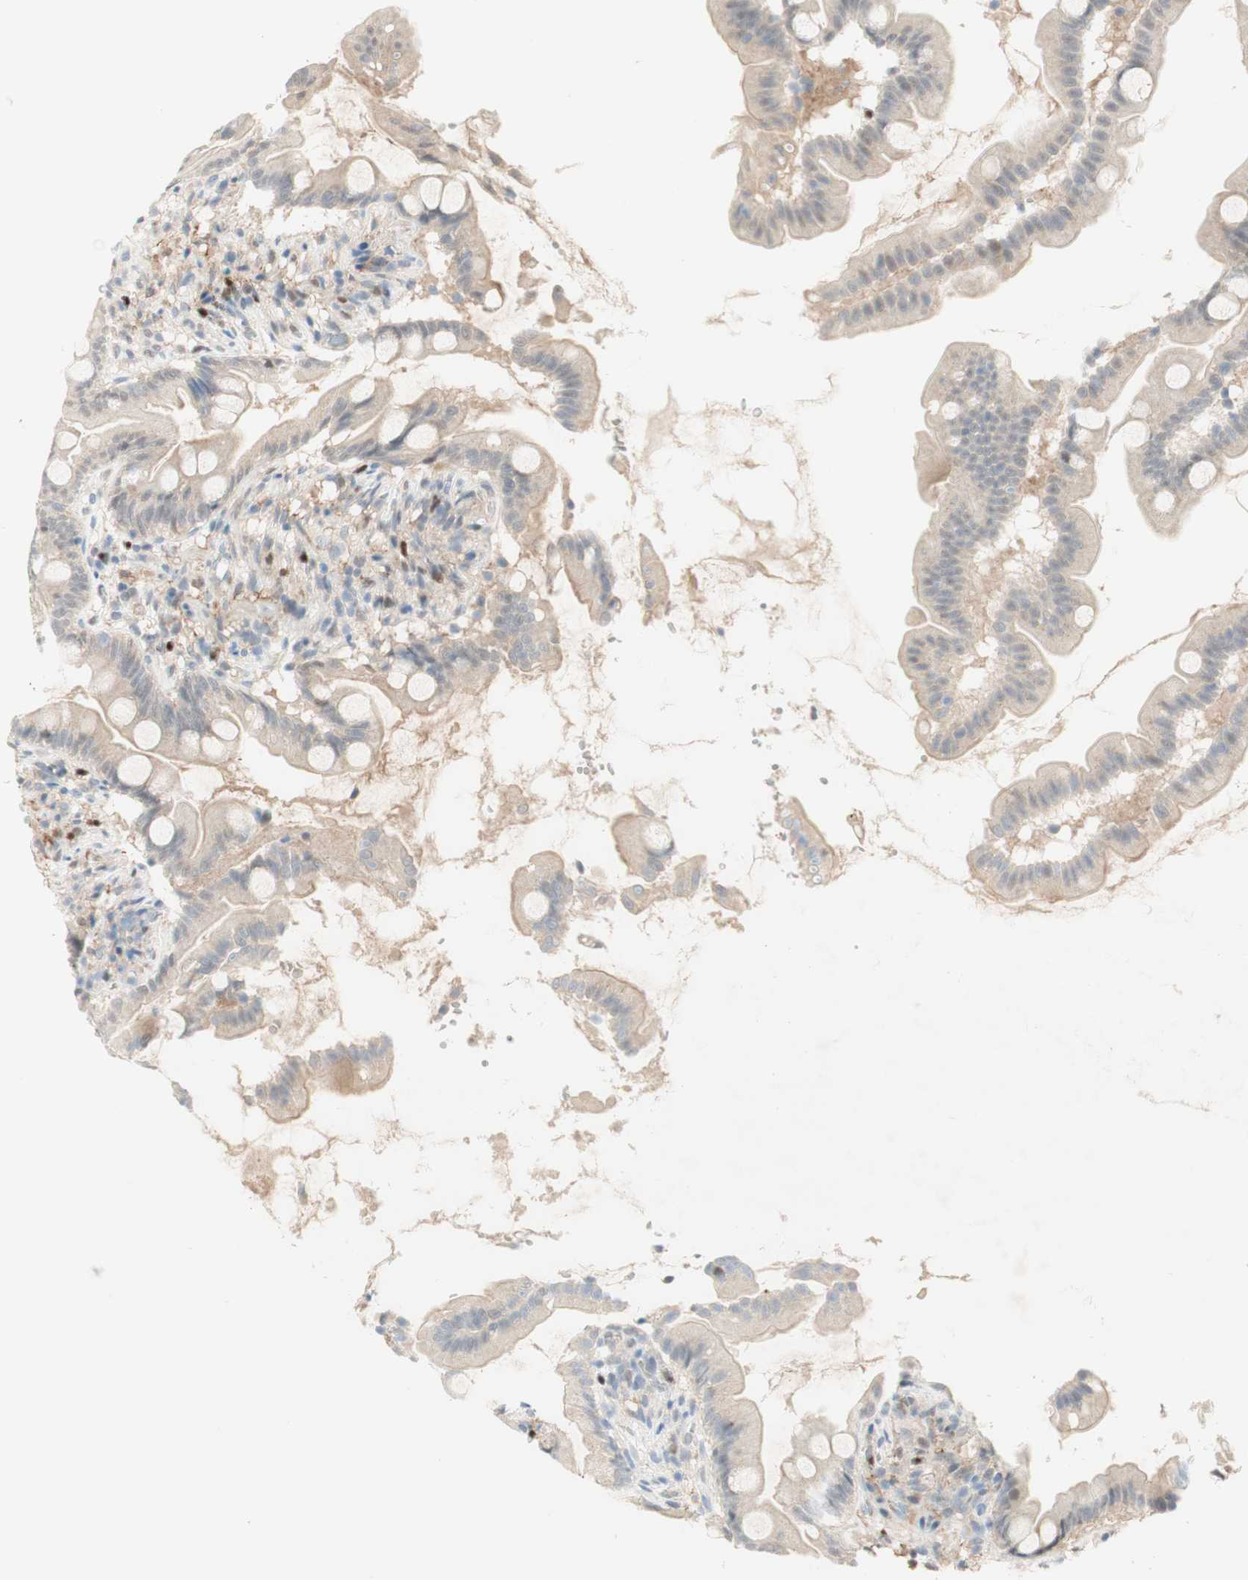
{"staining": {"intensity": "weak", "quantity": "25%-75%", "location": "nuclear"}, "tissue": "small intestine", "cell_type": "Glandular cells", "image_type": "normal", "snomed": [{"axis": "morphology", "description": "Normal tissue, NOS"}, {"axis": "topography", "description": "Small intestine"}], "caption": "Weak nuclear staining is identified in about 25%-75% of glandular cells in unremarkable small intestine. The protein of interest is shown in brown color, while the nuclei are stained blue.", "gene": "RFNG", "patient": {"sex": "female", "age": 56}}